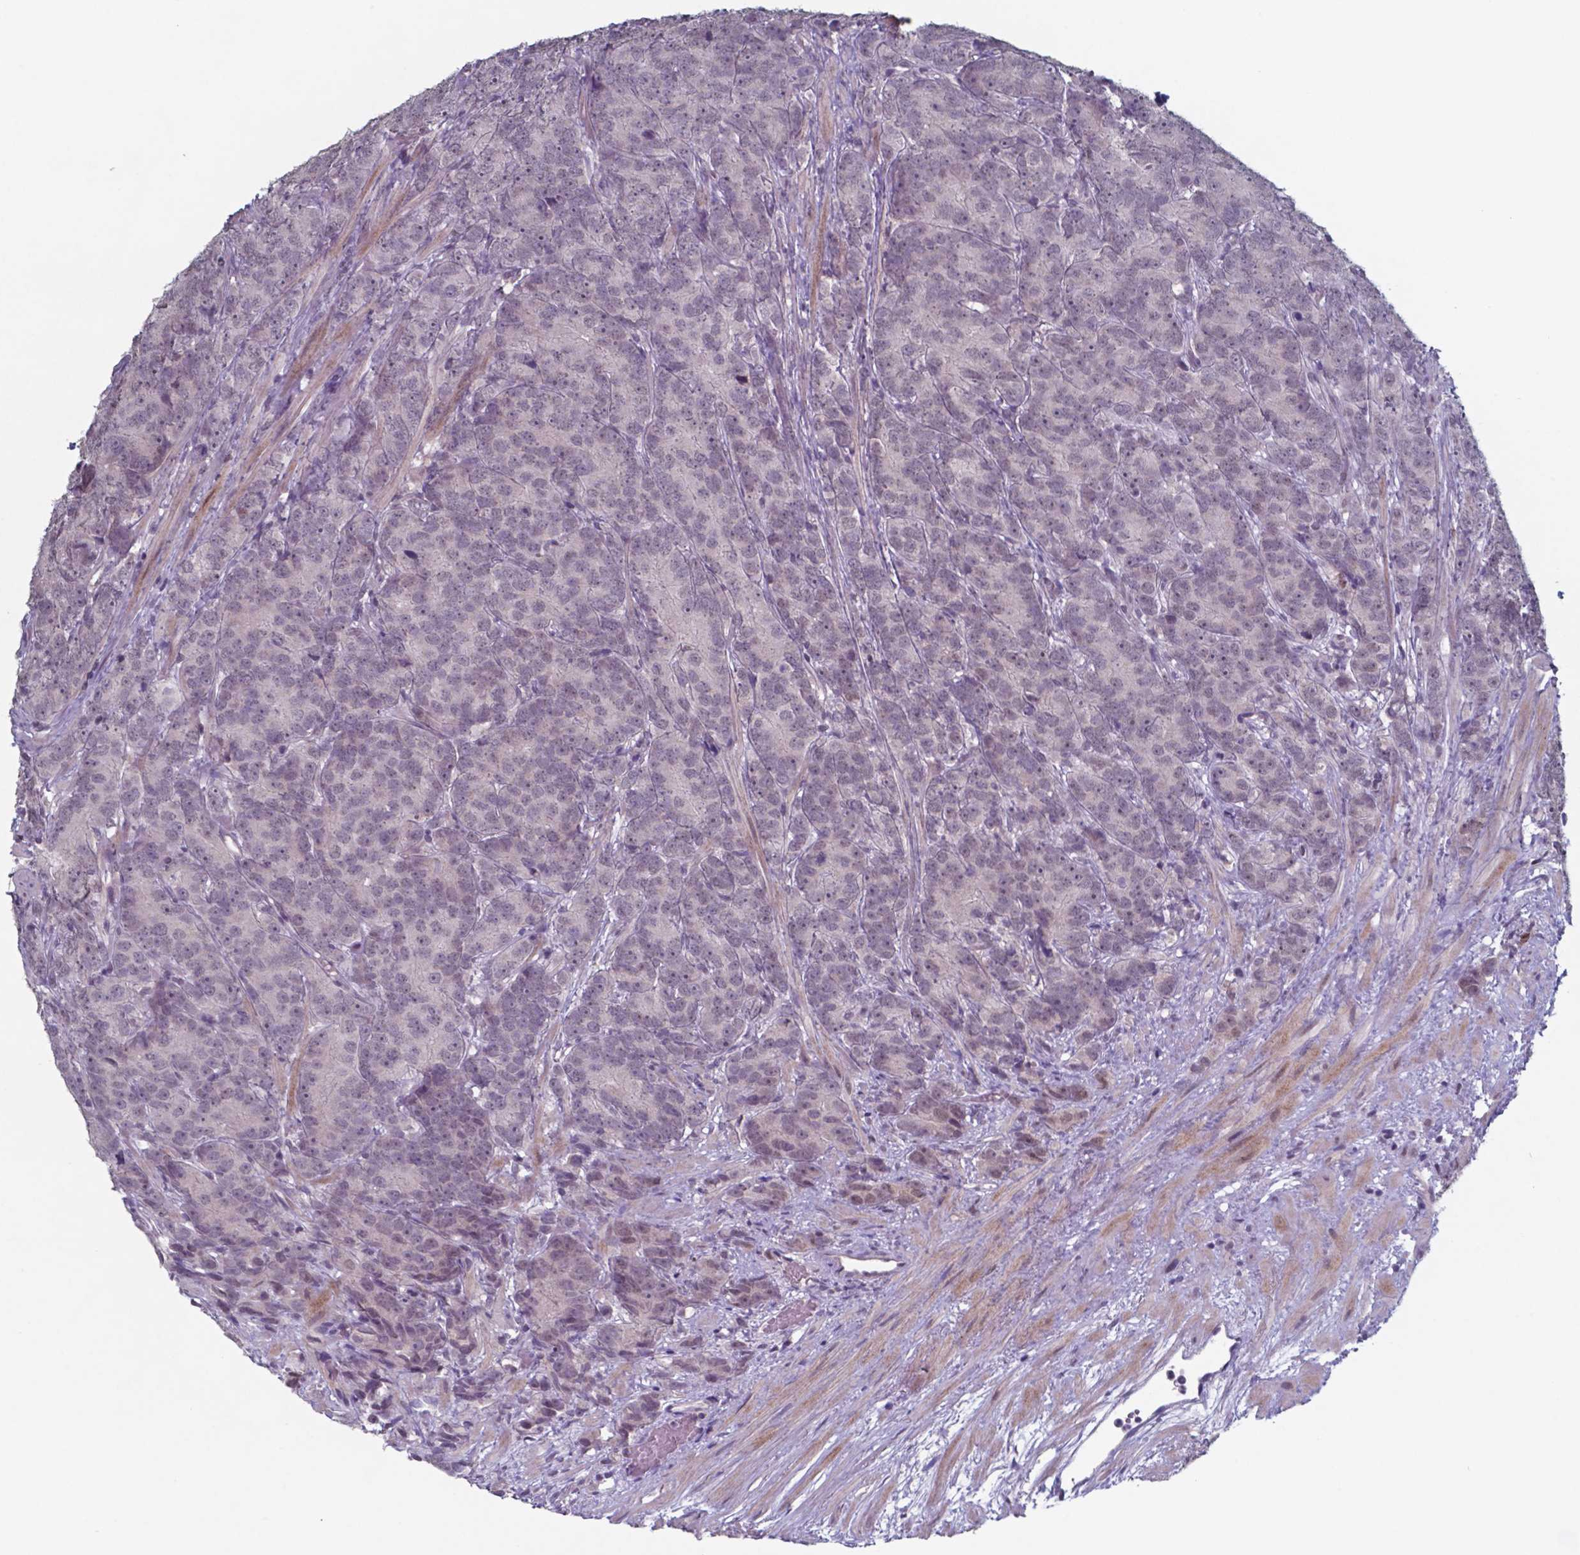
{"staining": {"intensity": "weak", "quantity": "<25%", "location": "nuclear"}, "tissue": "prostate cancer", "cell_type": "Tumor cells", "image_type": "cancer", "snomed": [{"axis": "morphology", "description": "Adenocarcinoma, High grade"}, {"axis": "topography", "description": "Prostate"}], "caption": "A high-resolution image shows immunohistochemistry (IHC) staining of prostate cancer, which reveals no significant positivity in tumor cells.", "gene": "TDP2", "patient": {"sex": "male", "age": 90}}